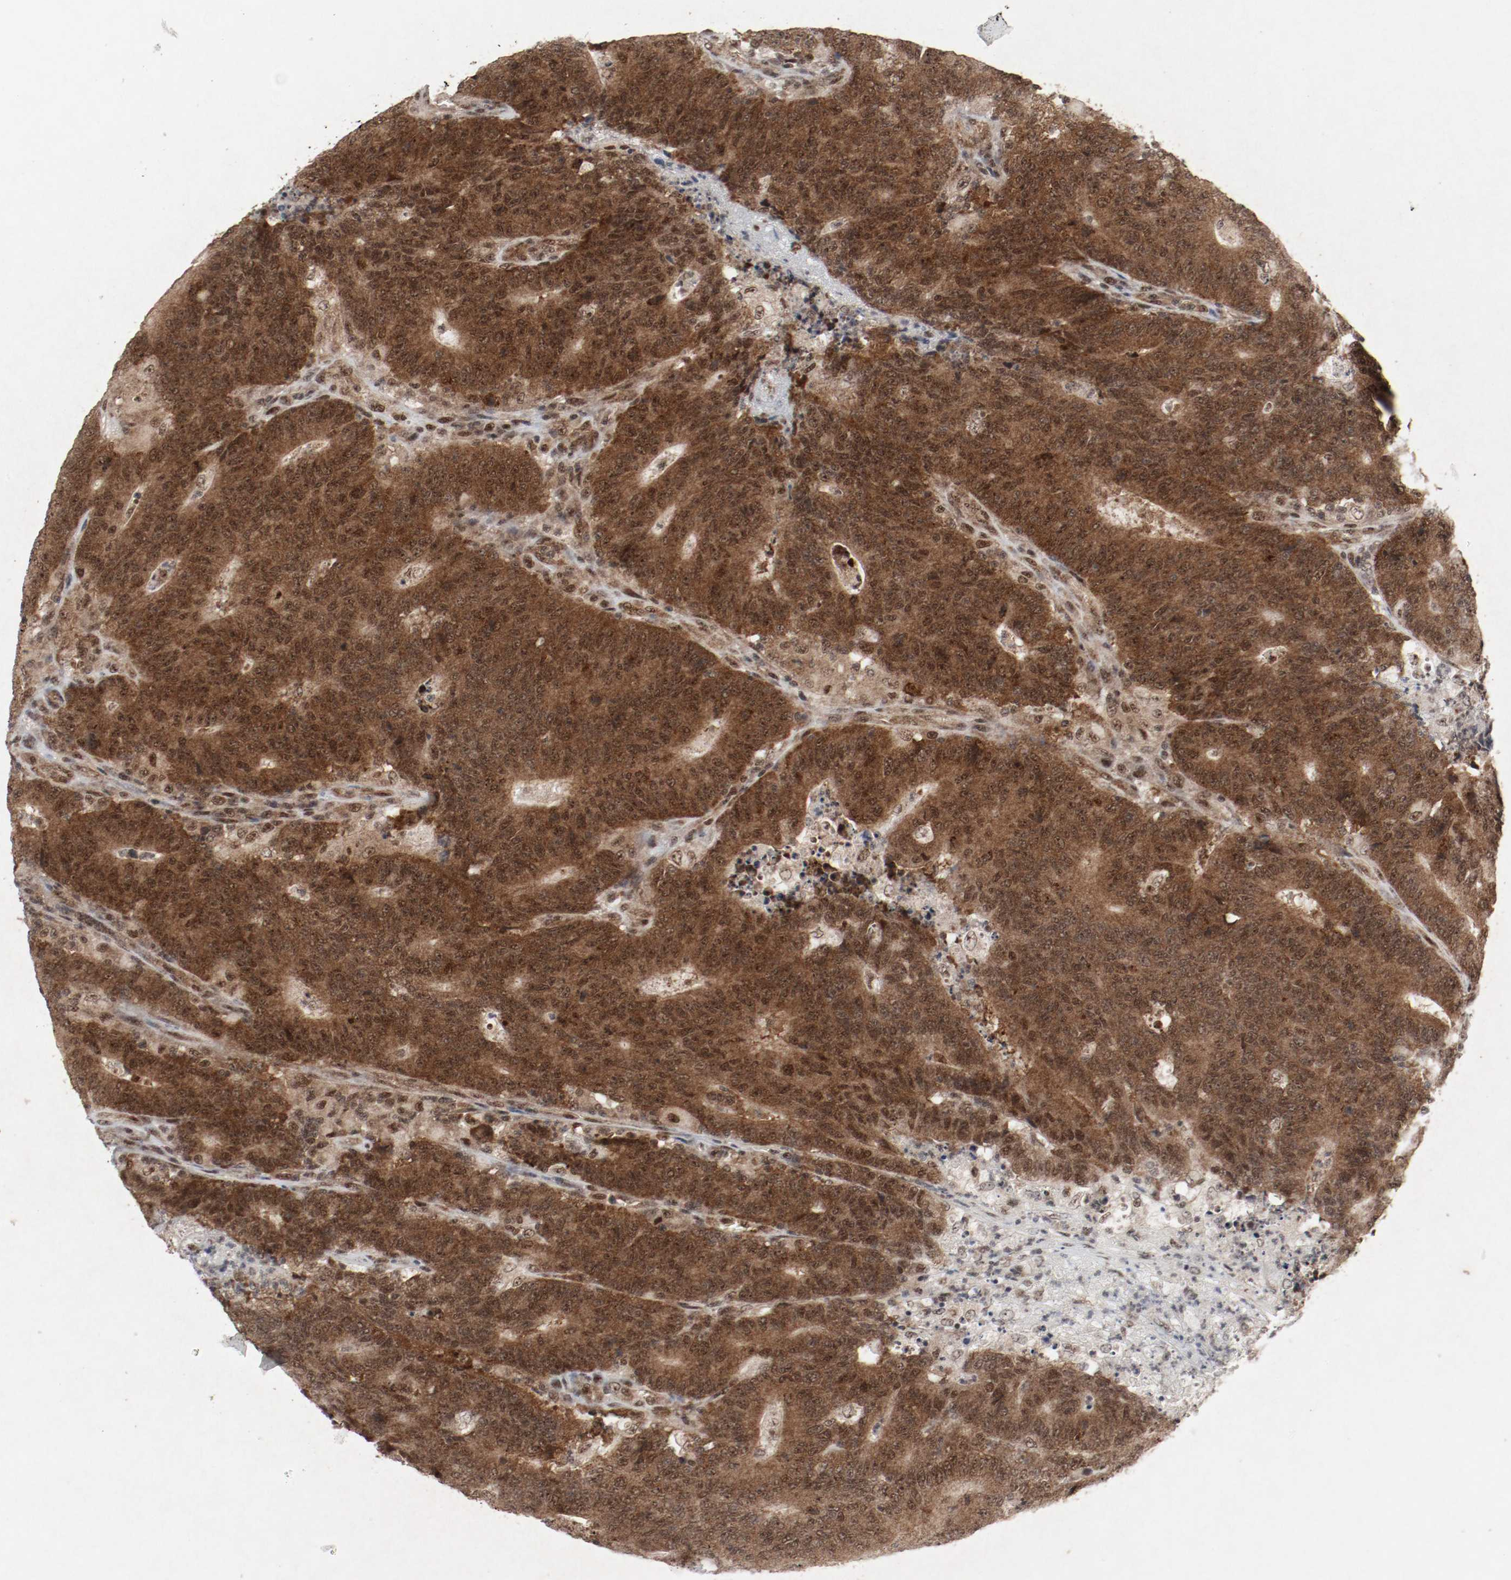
{"staining": {"intensity": "moderate", "quantity": ">75%", "location": "cytoplasmic/membranous,nuclear"}, "tissue": "colorectal cancer", "cell_type": "Tumor cells", "image_type": "cancer", "snomed": [{"axis": "morphology", "description": "Normal tissue, NOS"}, {"axis": "morphology", "description": "Adenocarcinoma, NOS"}, {"axis": "topography", "description": "Colon"}], "caption": "Colorectal cancer (adenocarcinoma) stained with DAB (3,3'-diaminobenzidine) immunohistochemistry demonstrates medium levels of moderate cytoplasmic/membranous and nuclear expression in approximately >75% of tumor cells. Nuclei are stained in blue.", "gene": "CSNK2B", "patient": {"sex": "female", "age": 75}}